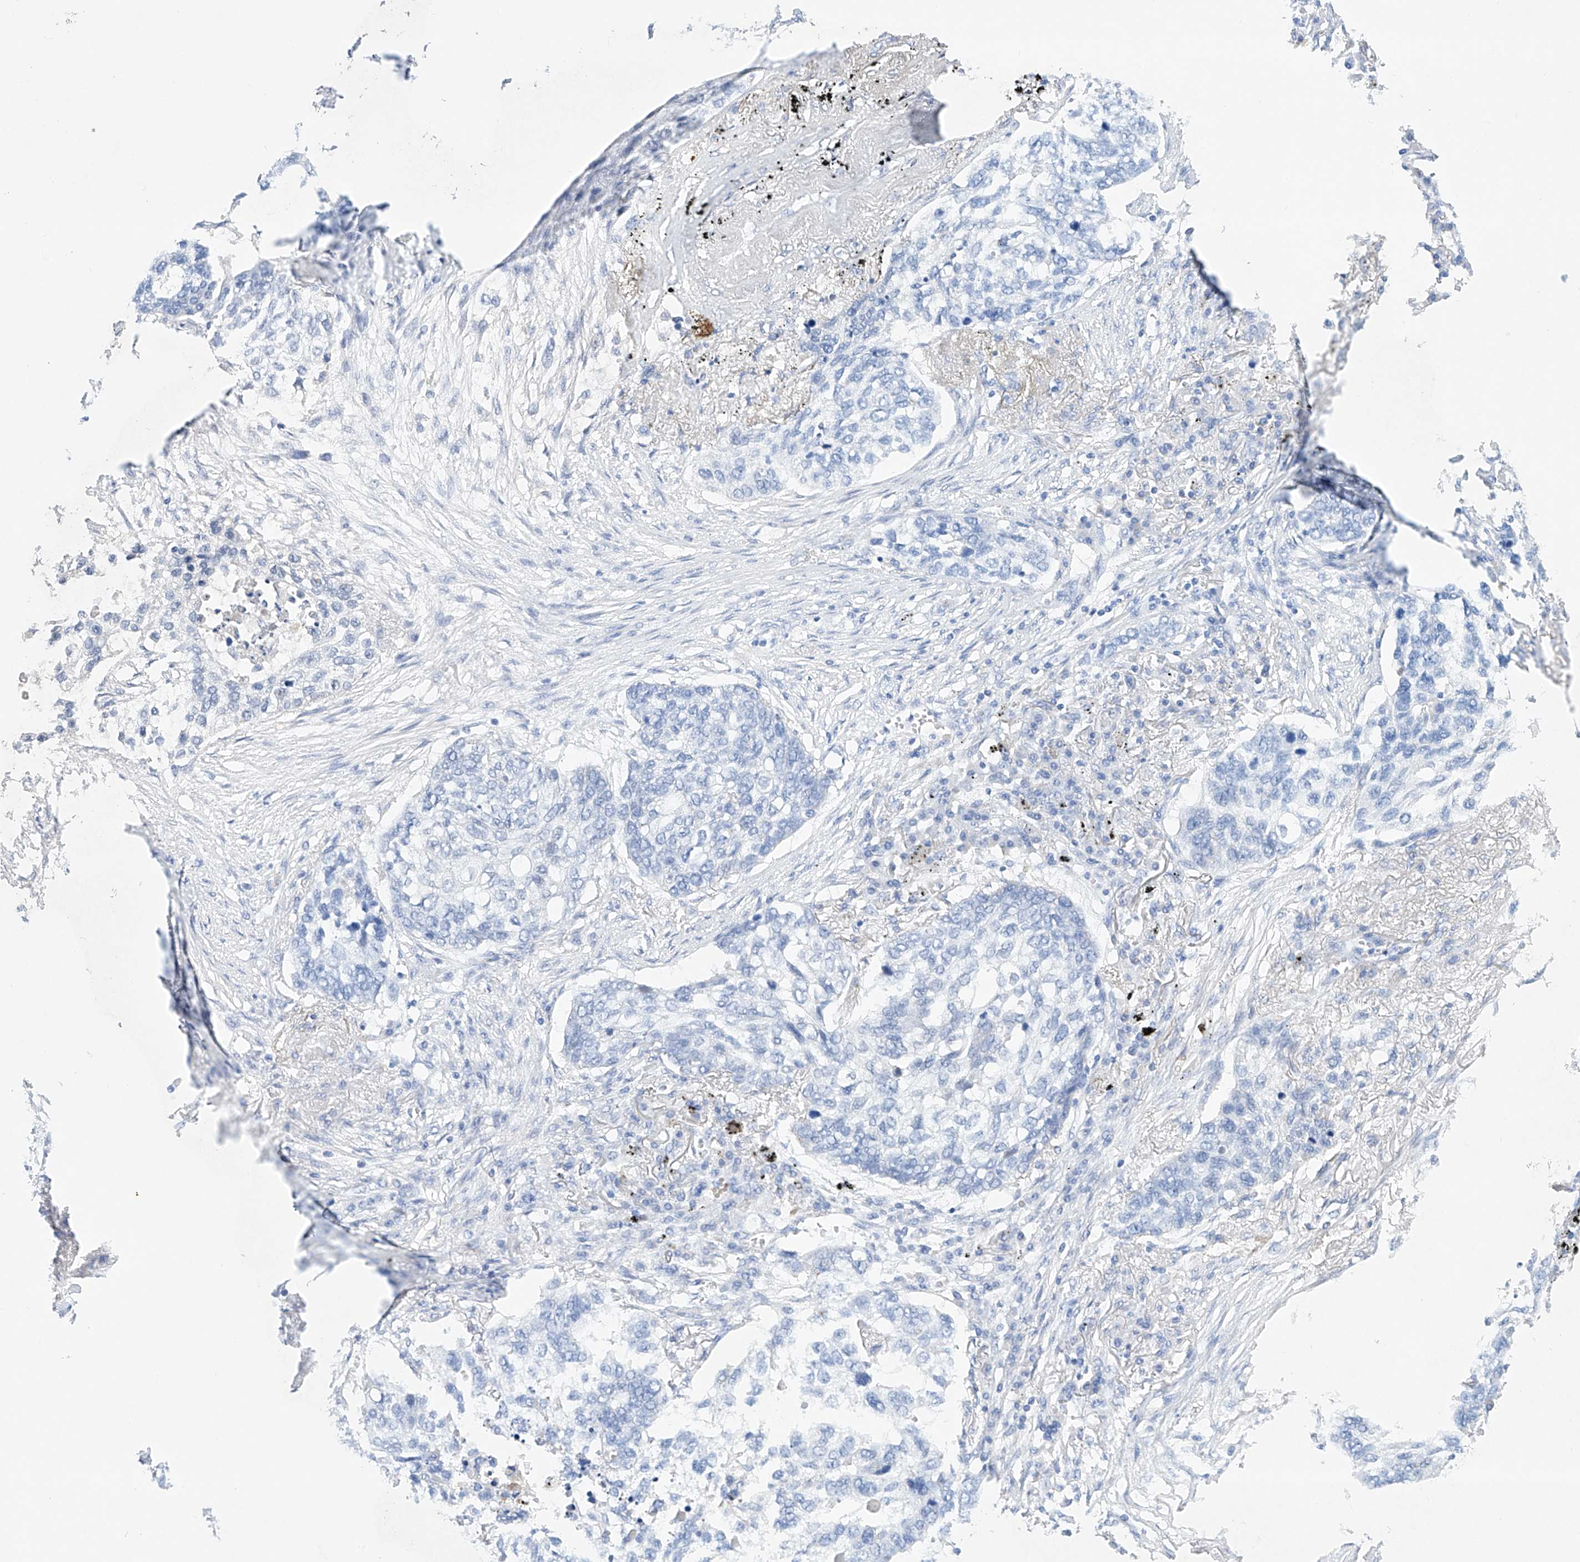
{"staining": {"intensity": "negative", "quantity": "none", "location": "none"}, "tissue": "lung cancer", "cell_type": "Tumor cells", "image_type": "cancer", "snomed": [{"axis": "morphology", "description": "Squamous cell carcinoma, NOS"}, {"axis": "topography", "description": "Lung"}], "caption": "Protein analysis of lung squamous cell carcinoma displays no significant staining in tumor cells.", "gene": "LURAP1", "patient": {"sex": "female", "age": 63}}